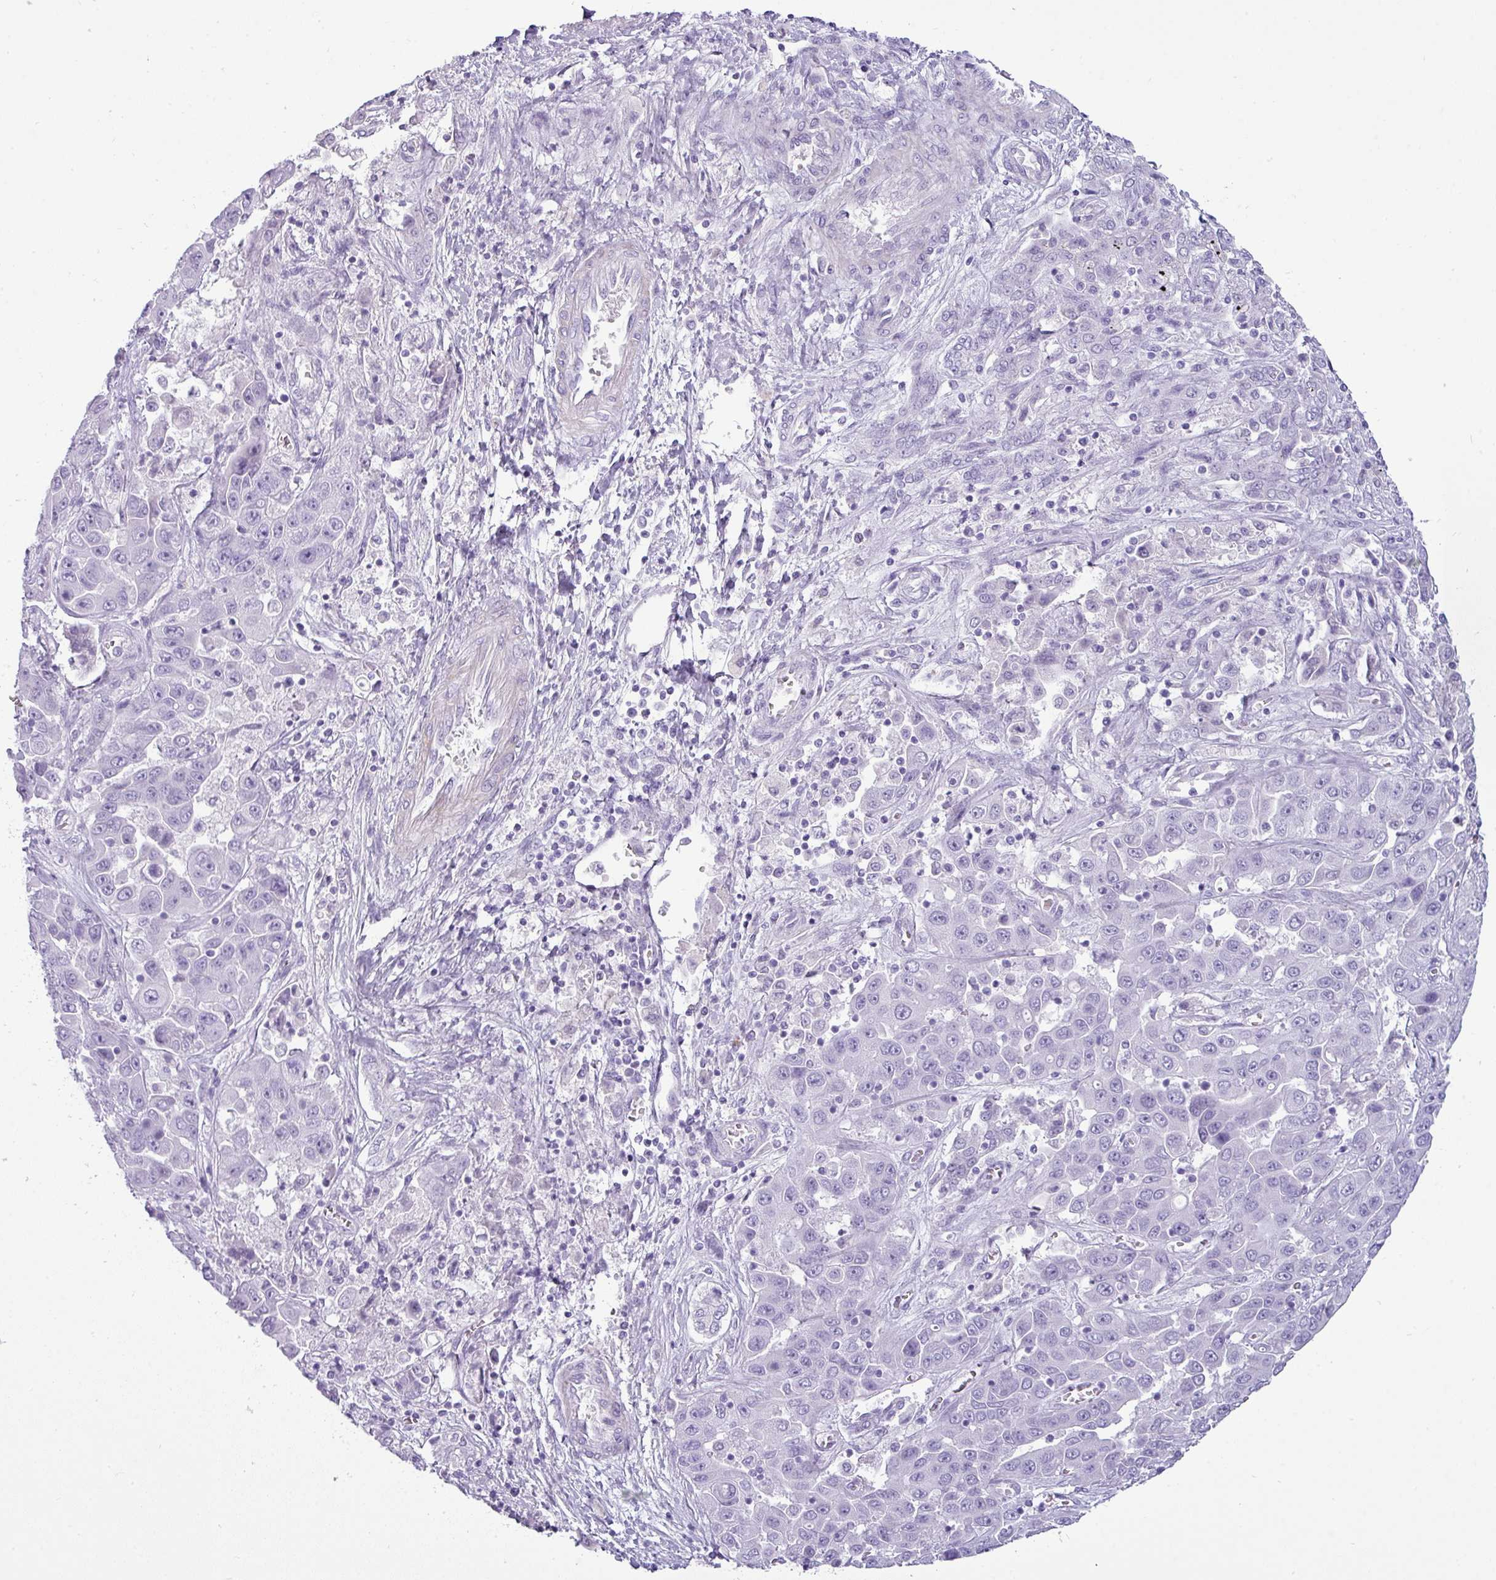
{"staining": {"intensity": "negative", "quantity": "none", "location": "none"}, "tissue": "liver cancer", "cell_type": "Tumor cells", "image_type": "cancer", "snomed": [{"axis": "morphology", "description": "Cholangiocarcinoma"}, {"axis": "topography", "description": "Liver"}], "caption": "The photomicrograph demonstrates no significant expression in tumor cells of liver cancer.", "gene": "VCX2", "patient": {"sex": "female", "age": 52}}